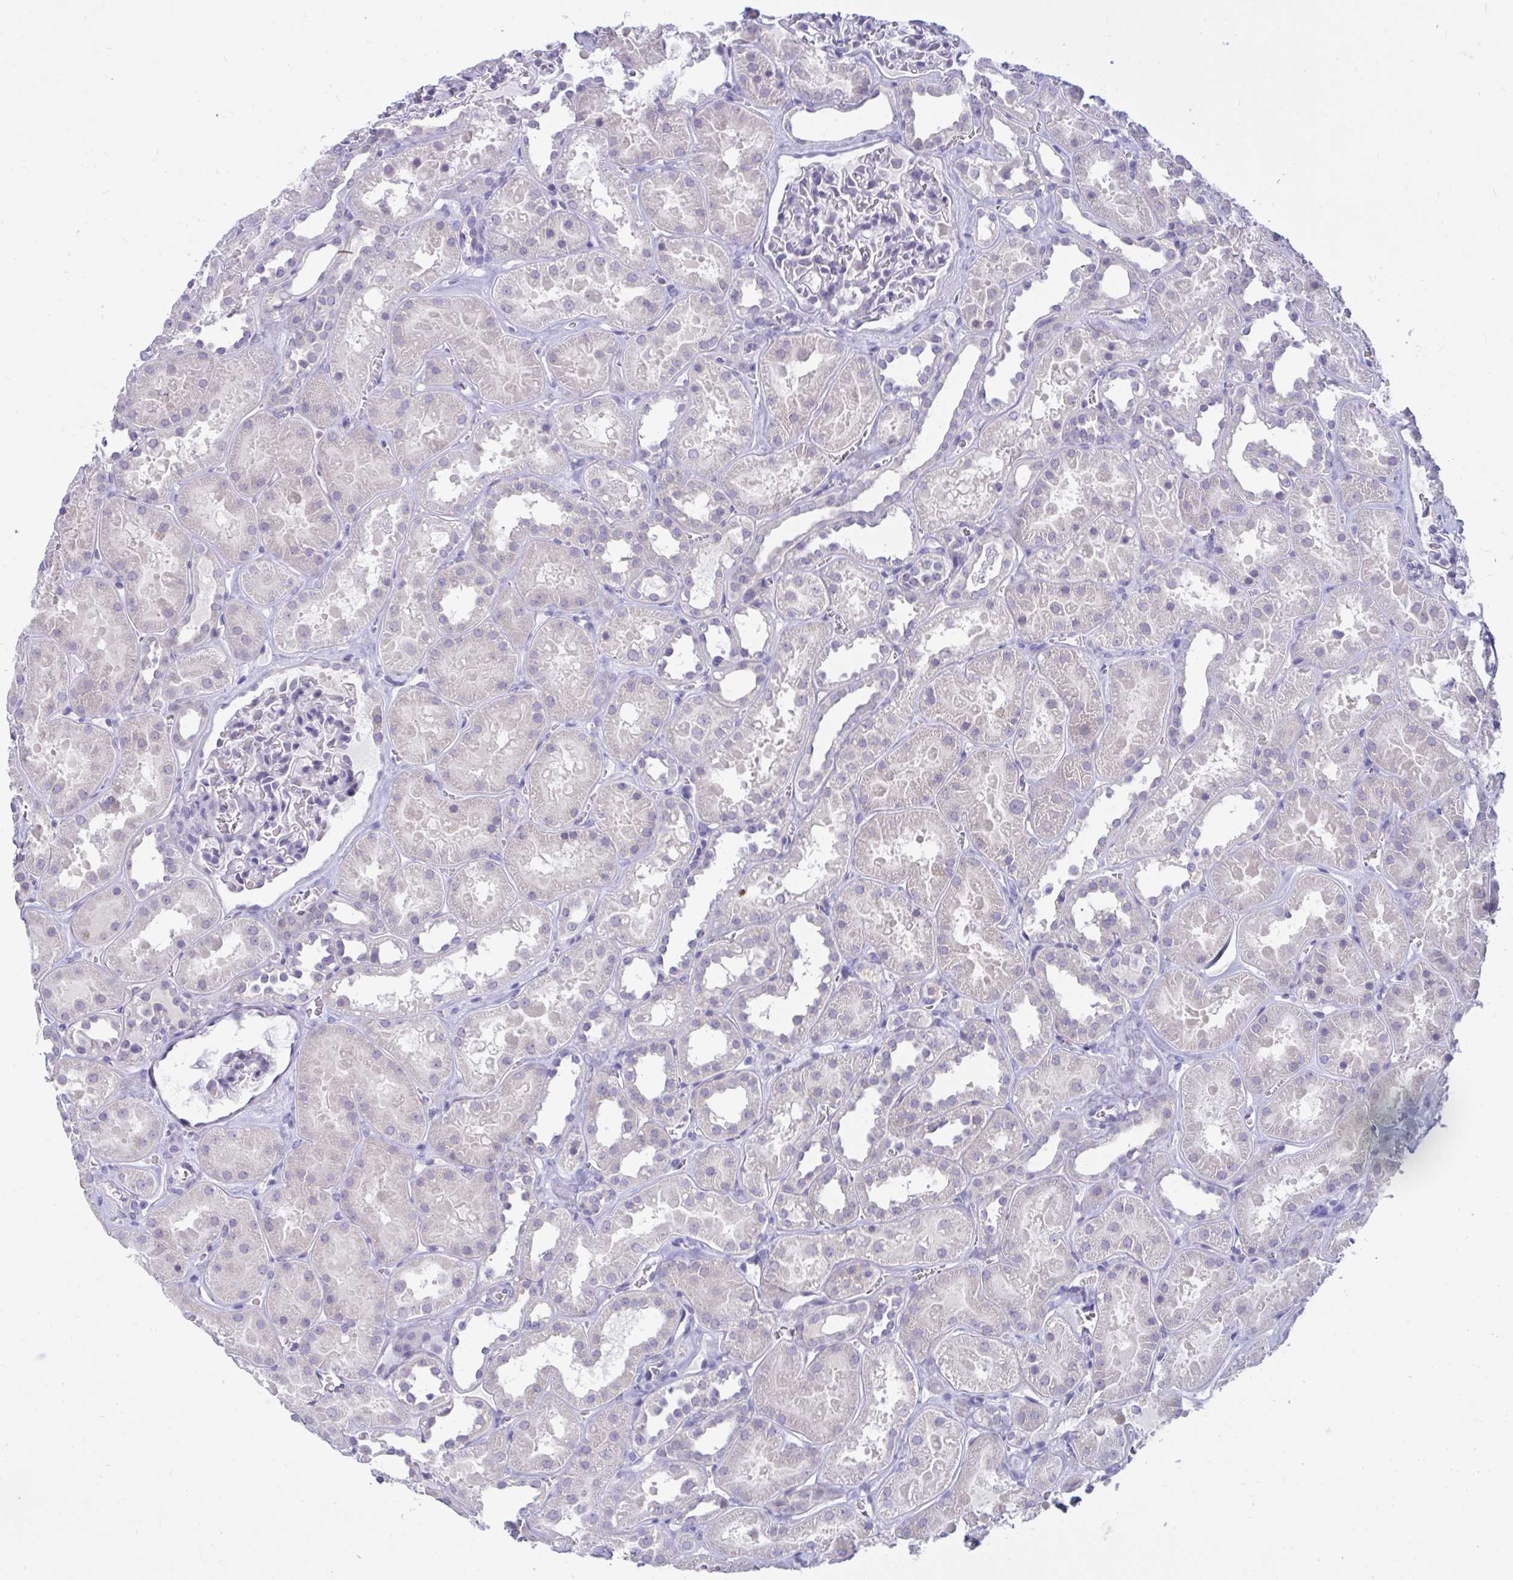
{"staining": {"intensity": "negative", "quantity": "none", "location": "none"}, "tissue": "kidney", "cell_type": "Cells in glomeruli", "image_type": "normal", "snomed": [{"axis": "morphology", "description": "Normal tissue, NOS"}, {"axis": "topography", "description": "Kidney"}], "caption": "DAB immunohistochemical staining of unremarkable kidney exhibits no significant positivity in cells in glomeruli.", "gene": "ARPP19", "patient": {"sex": "female", "age": 41}}